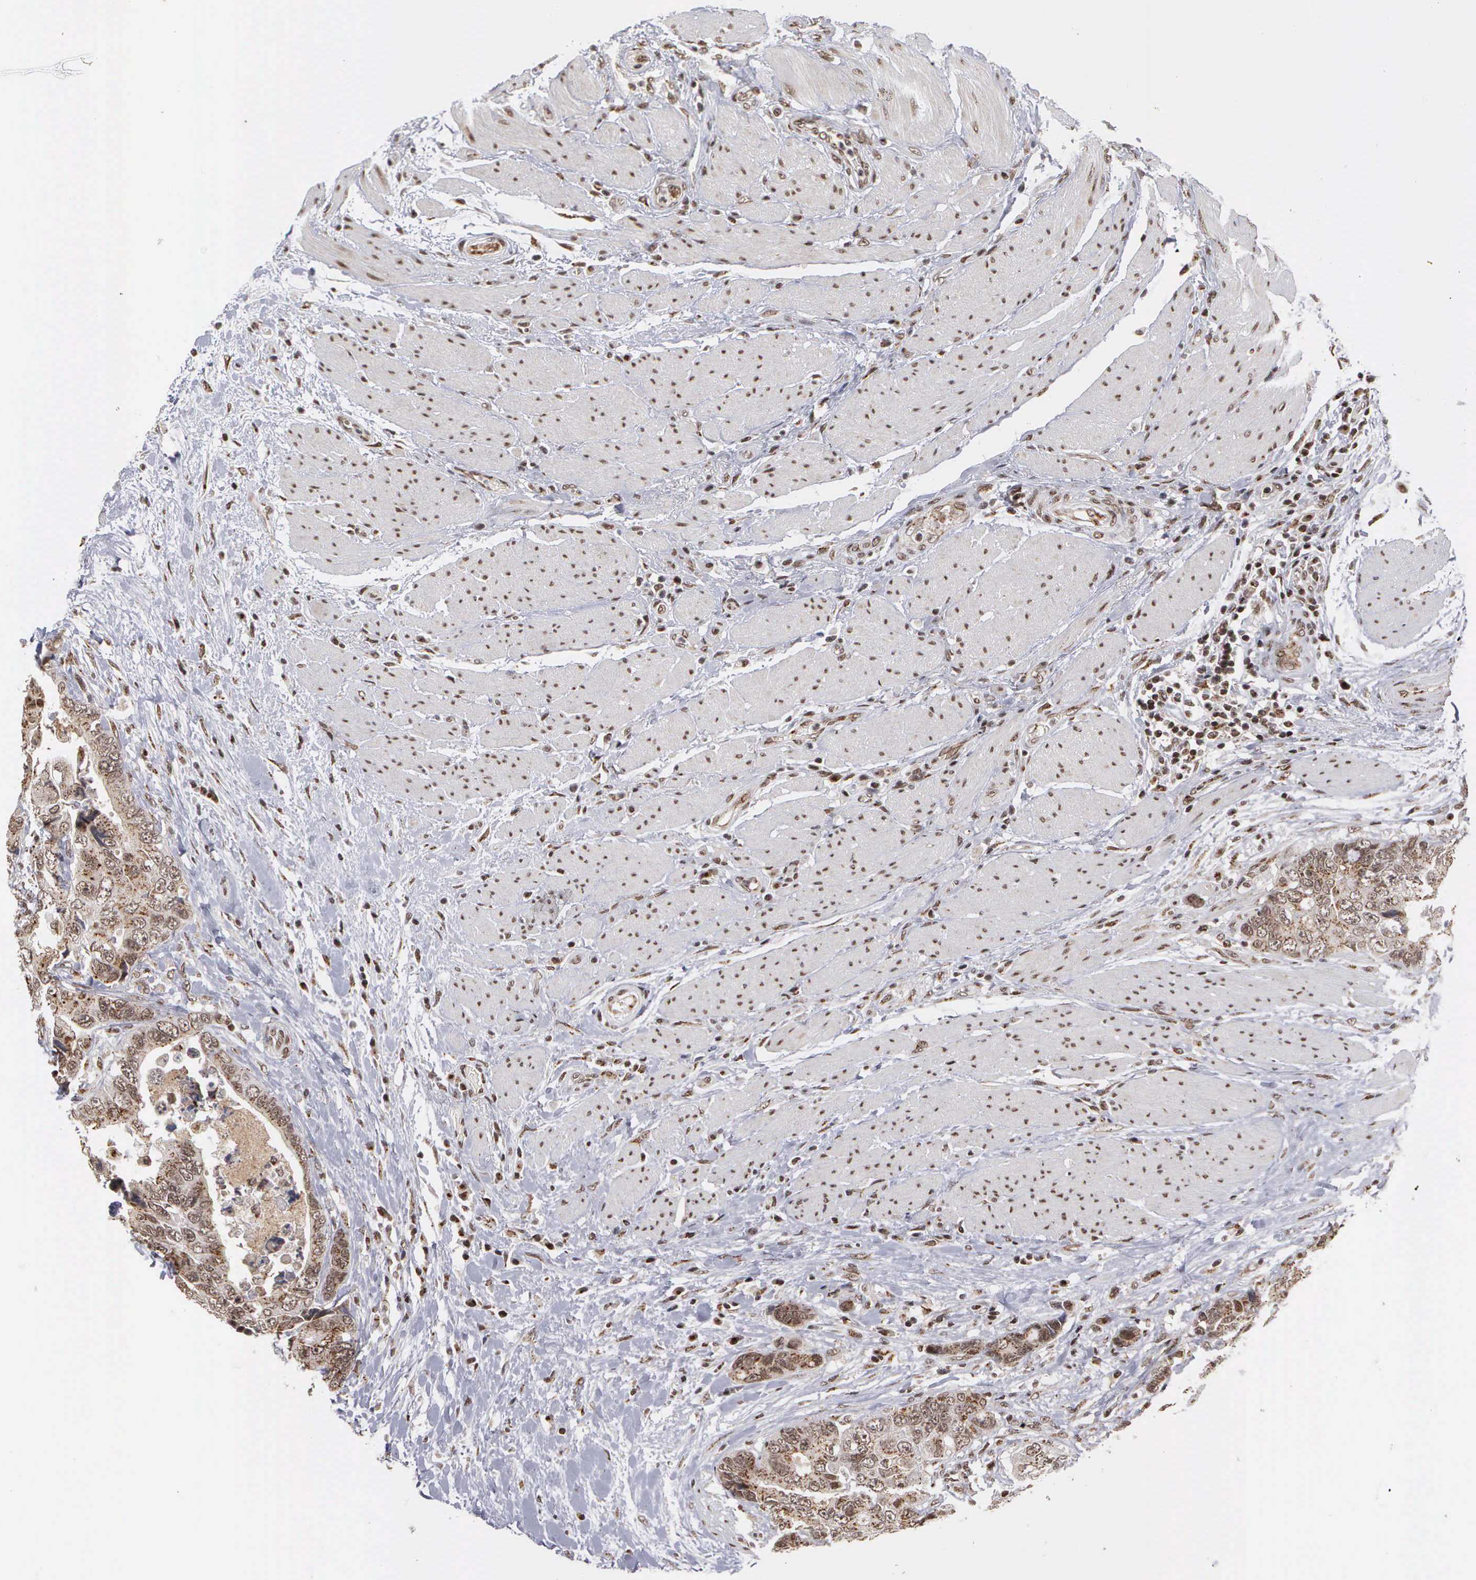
{"staining": {"intensity": "moderate", "quantity": "25%-75%", "location": "cytoplasmic/membranous,nuclear"}, "tissue": "colorectal cancer", "cell_type": "Tumor cells", "image_type": "cancer", "snomed": [{"axis": "morphology", "description": "Adenocarcinoma, NOS"}, {"axis": "topography", "description": "Rectum"}], "caption": "The photomicrograph shows immunohistochemical staining of colorectal adenocarcinoma. There is moderate cytoplasmic/membranous and nuclear positivity is appreciated in about 25%-75% of tumor cells.", "gene": "GTF2A1", "patient": {"sex": "female", "age": 67}}